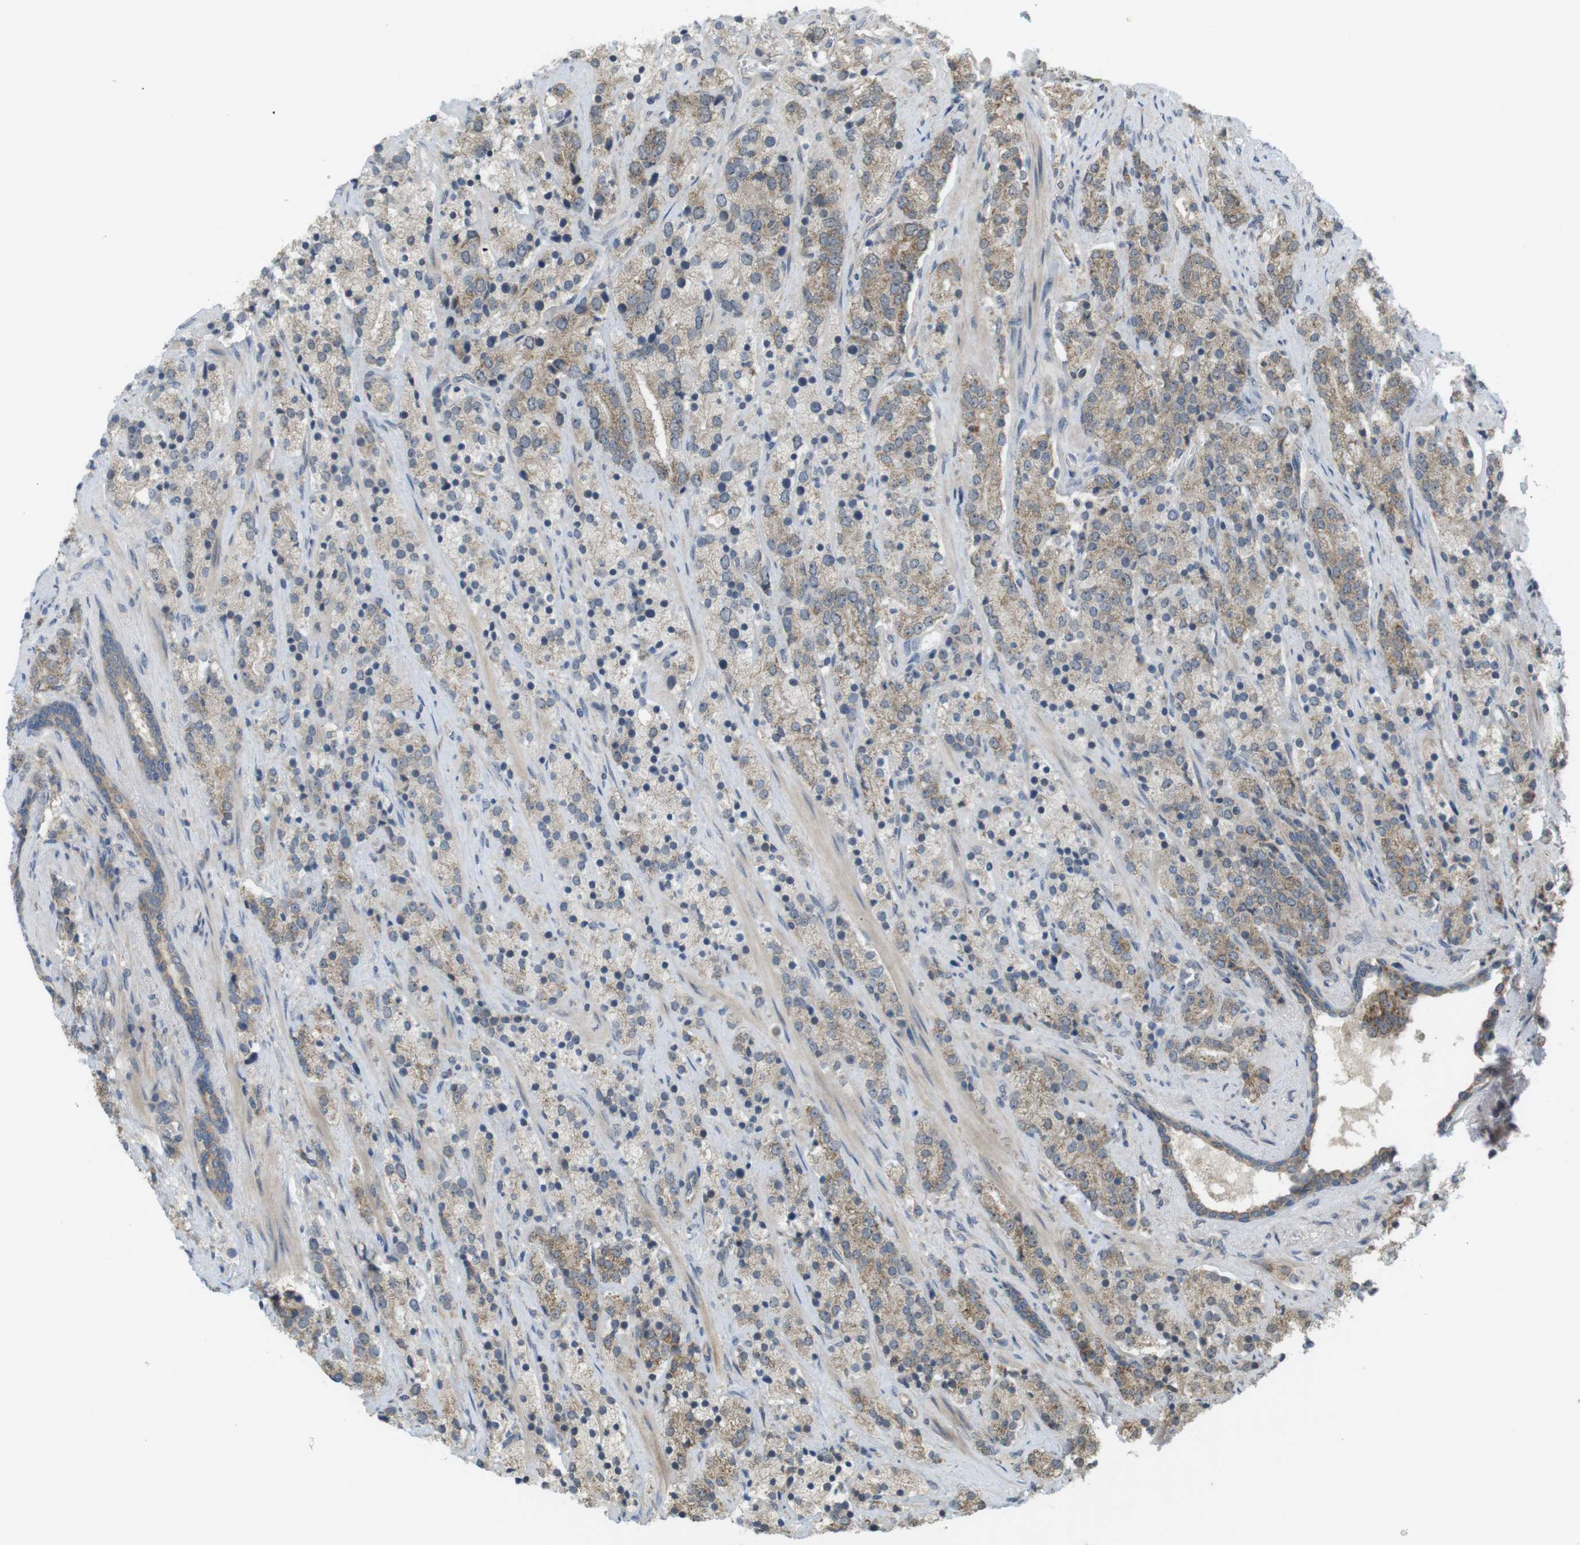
{"staining": {"intensity": "moderate", "quantity": ">75%", "location": "cytoplasmic/membranous"}, "tissue": "prostate cancer", "cell_type": "Tumor cells", "image_type": "cancer", "snomed": [{"axis": "morphology", "description": "Adenocarcinoma, High grade"}, {"axis": "topography", "description": "Prostate"}], "caption": "A medium amount of moderate cytoplasmic/membranous positivity is identified in approximately >75% of tumor cells in prostate adenocarcinoma (high-grade) tissue.", "gene": "RNF130", "patient": {"sex": "male", "age": 71}}